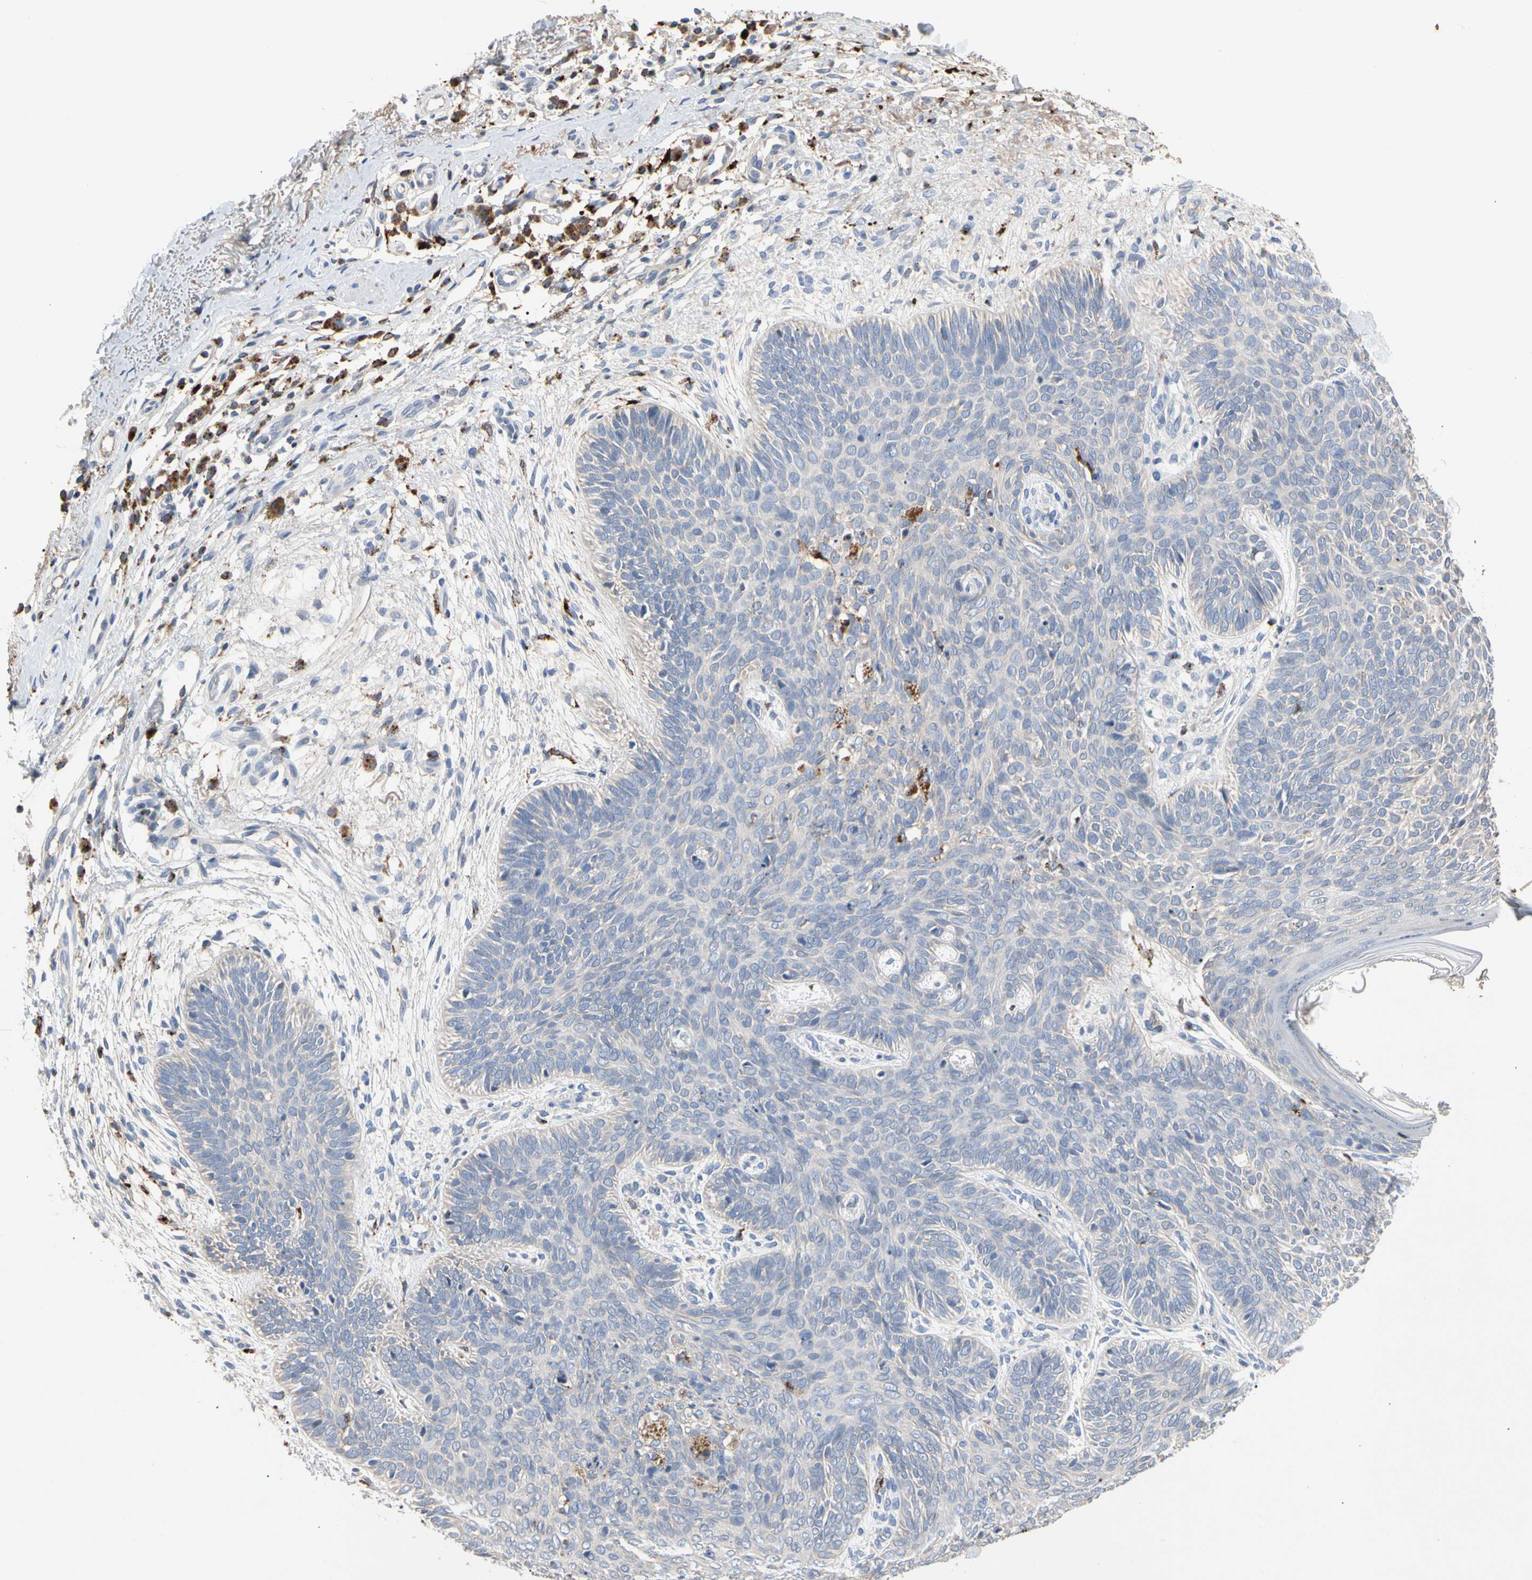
{"staining": {"intensity": "negative", "quantity": "none", "location": "none"}, "tissue": "skin cancer", "cell_type": "Tumor cells", "image_type": "cancer", "snomed": [{"axis": "morphology", "description": "Normal tissue, NOS"}, {"axis": "morphology", "description": "Basal cell carcinoma"}, {"axis": "topography", "description": "Skin"}], "caption": "This histopathology image is of skin basal cell carcinoma stained with immunohistochemistry to label a protein in brown with the nuclei are counter-stained blue. There is no expression in tumor cells.", "gene": "ADA2", "patient": {"sex": "male", "age": 52}}